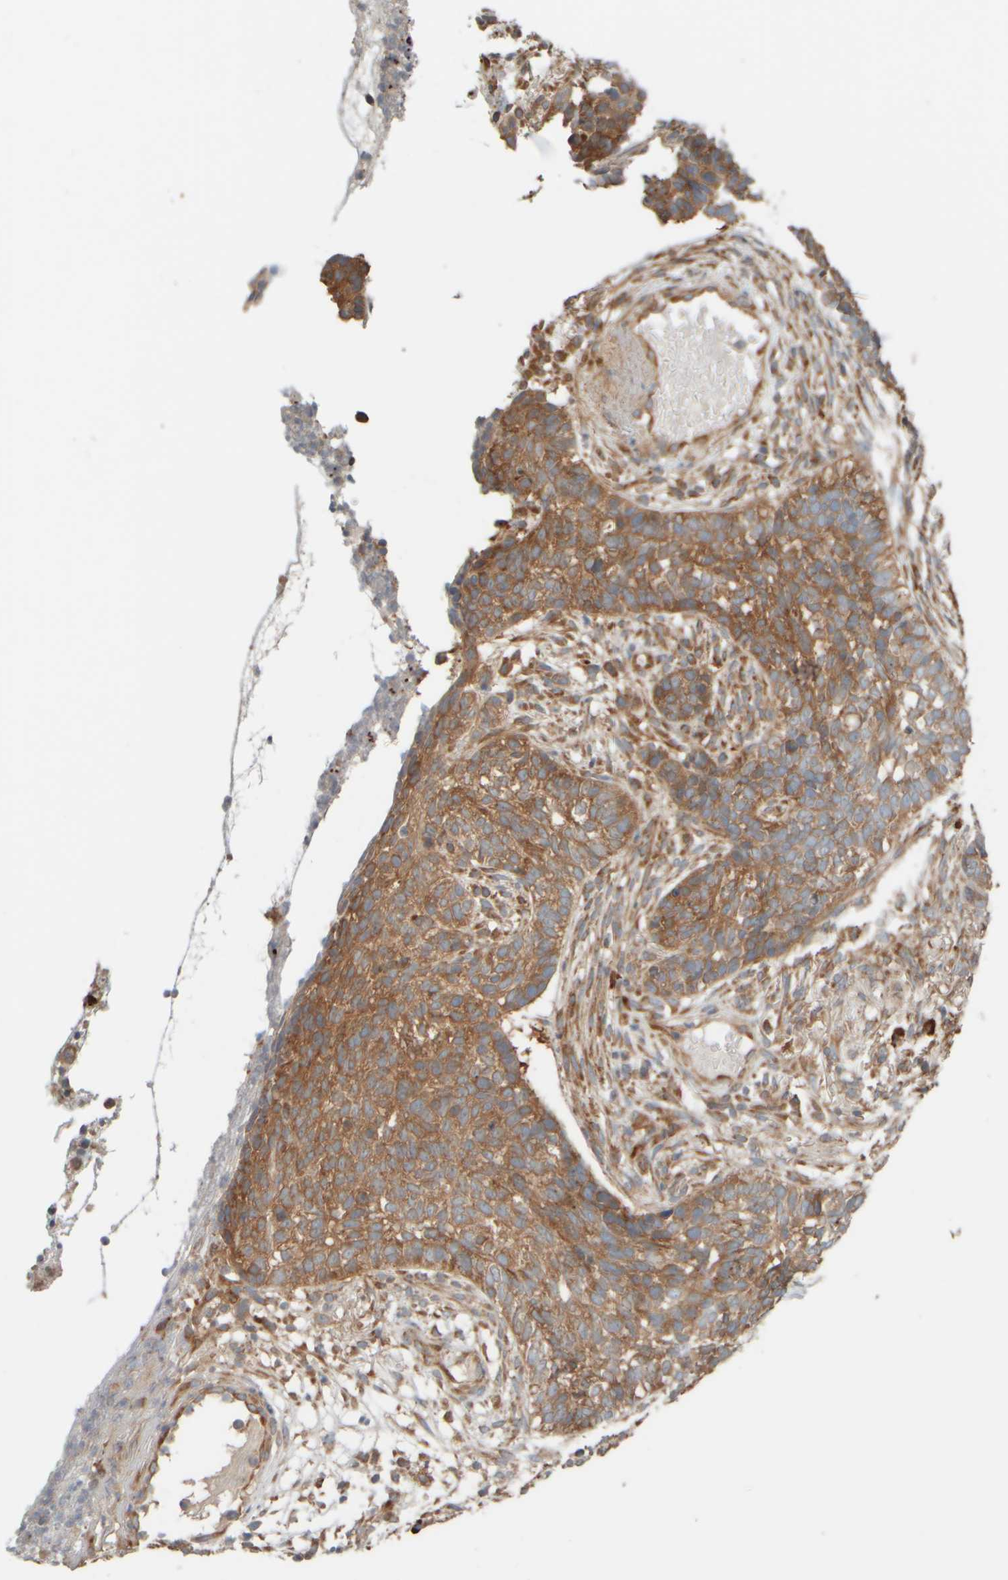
{"staining": {"intensity": "moderate", "quantity": ">75%", "location": "cytoplasmic/membranous"}, "tissue": "skin cancer", "cell_type": "Tumor cells", "image_type": "cancer", "snomed": [{"axis": "morphology", "description": "Basal cell carcinoma"}, {"axis": "topography", "description": "Skin"}], "caption": "Brown immunohistochemical staining in skin cancer shows moderate cytoplasmic/membranous positivity in about >75% of tumor cells. (brown staining indicates protein expression, while blue staining denotes nuclei).", "gene": "EIF2B3", "patient": {"sex": "male", "age": 85}}